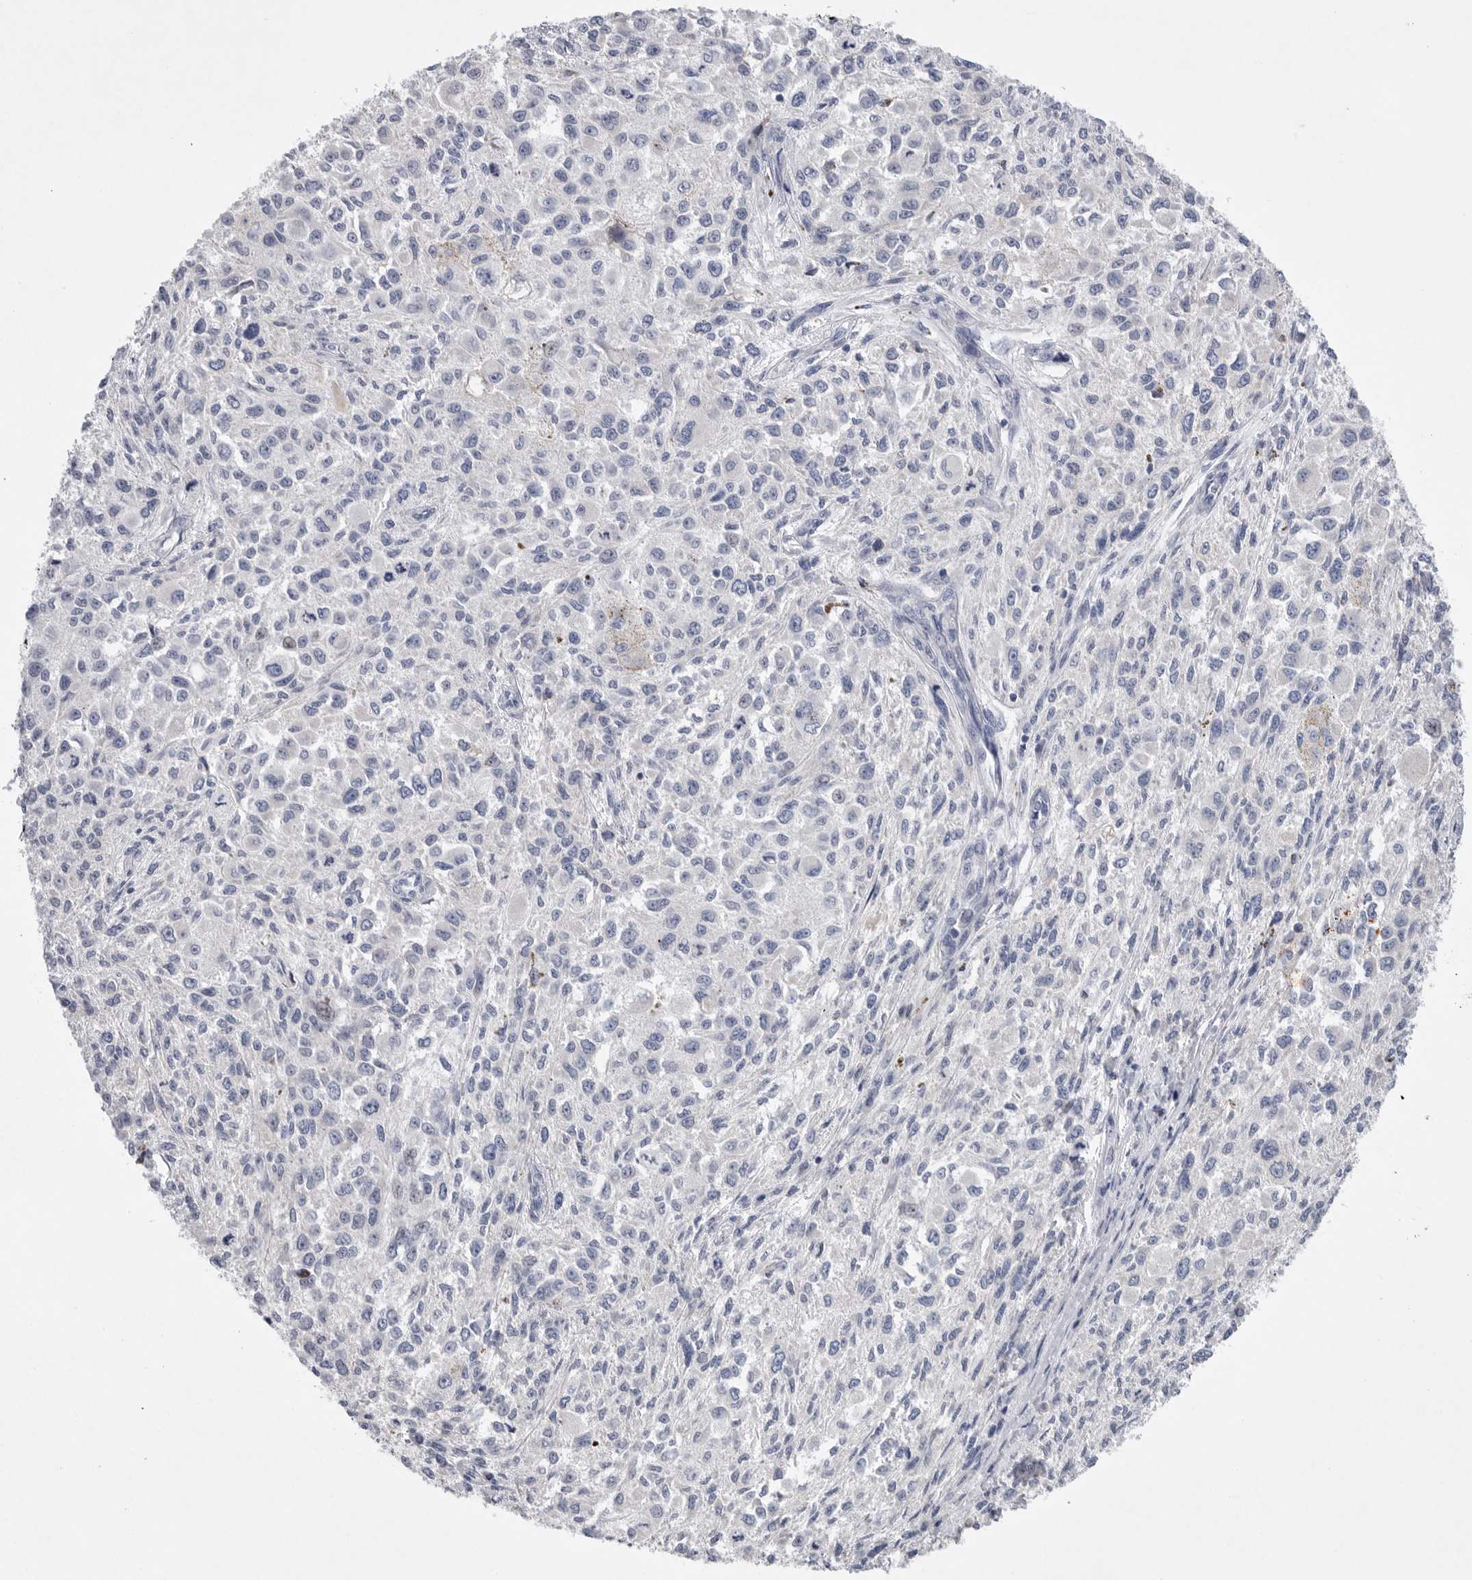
{"staining": {"intensity": "negative", "quantity": "none", "location": "none"}, "tissue": "melanoma", "cell_type": "Tumor cells", "image_type": "cancer", "snomed": [{"axis": "morphology", "description": "Necrosis, NOS"}, {"axis": "morphology", "description": "Malignant melanoma, NOS"}, {"axis": "topography", "description": "Skin"}], "caption": "A high-resolution micrograph shows immunohistochemistry staining of malignant melanoma, which shows no significant positivity in tumor cells.", "gene": "CAMK2B", "patient": {"sex": "female", "age": 87}}